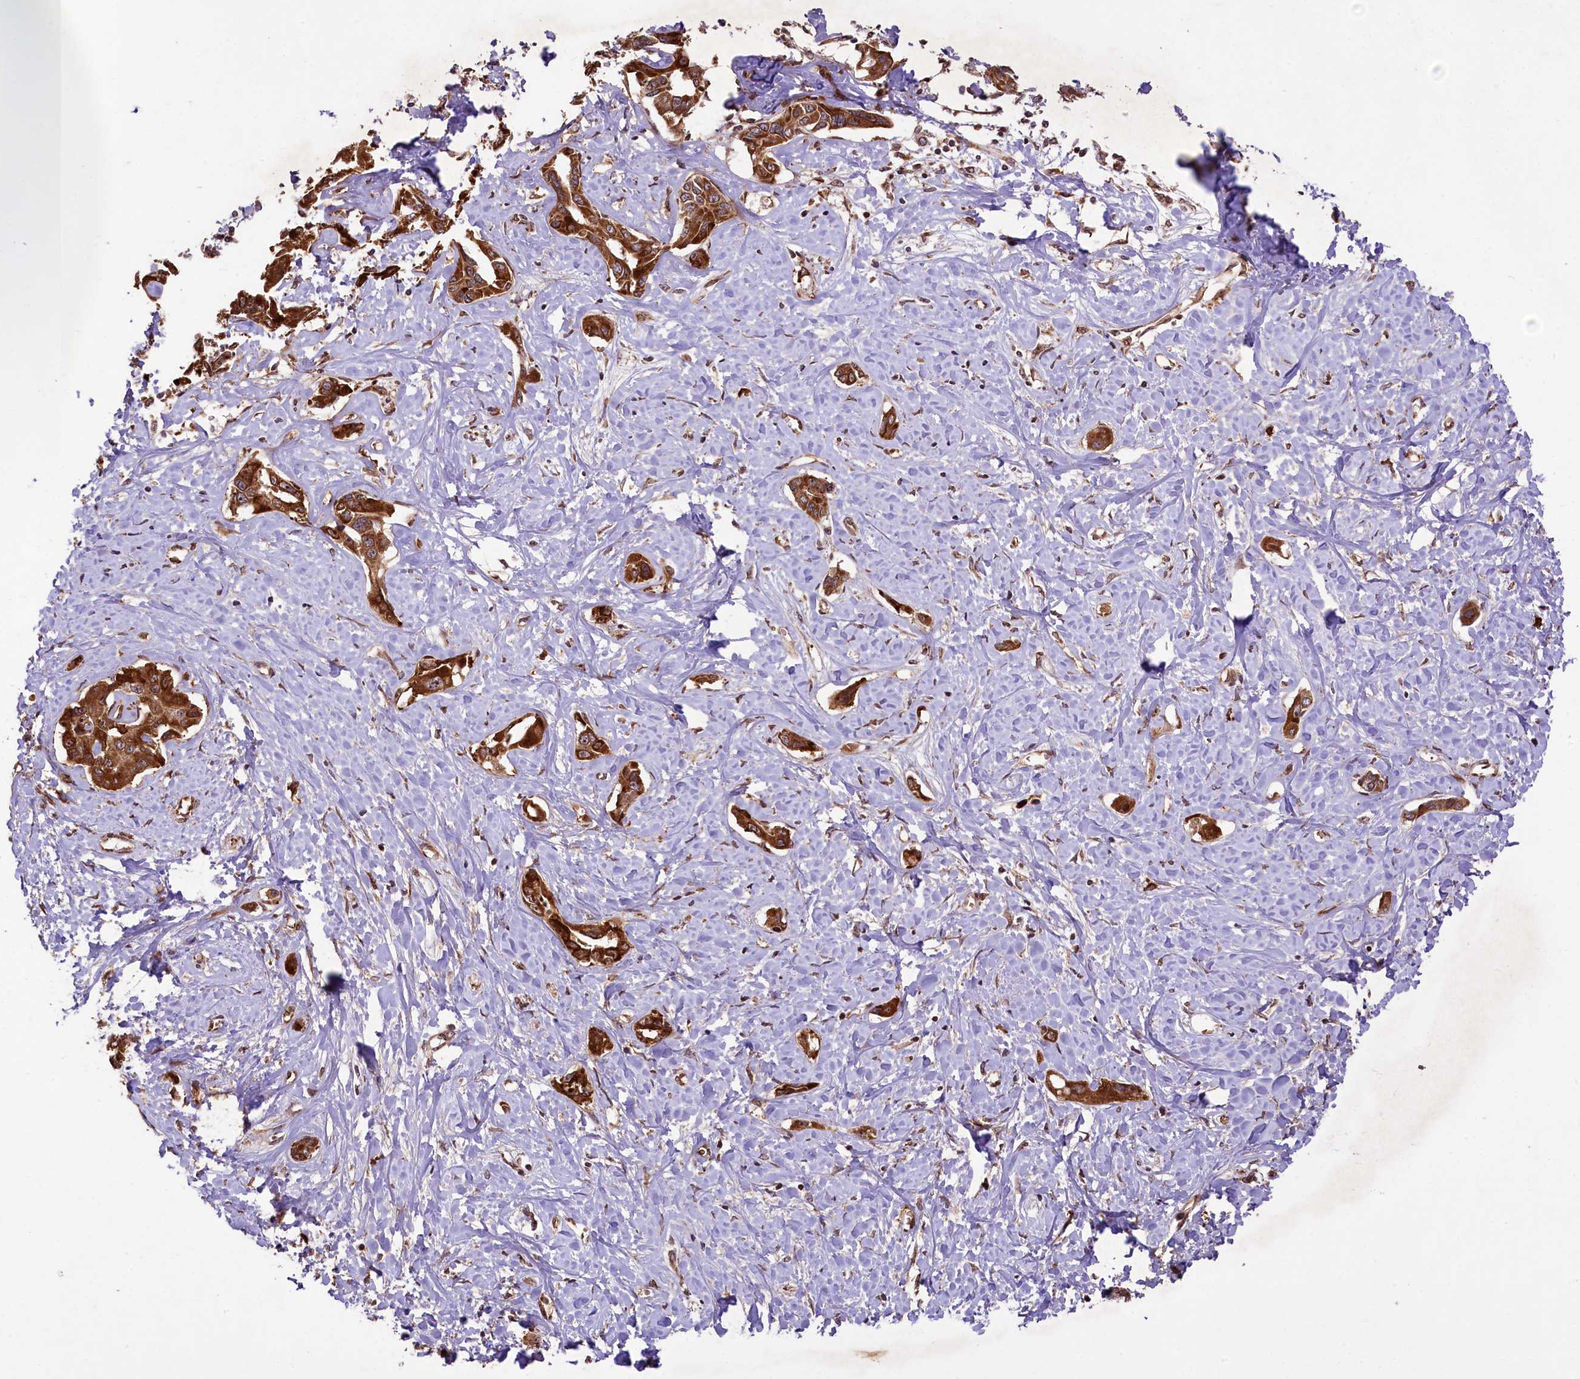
{"staining": {"intensity": "strong", "quantity": ">75%", "location": "cytoplasmic/membranous"}, "tissue": "liver cancer", "cell_type": "Tumor cells", "image_type": "cancer", "snomed": [{"axis": "morphology", "description": "Cholangiocarcinoma"}, {"axis": "topography", "description": "Liver"}], "caption": "Protein expression analysis of cholangiocarcinoma (liver) reveals strong cytoplasmic/membranous positivity in about >75% of tumor cells.", "gene": "LARP4", "patient": {"sex": "male", "age": 59}}